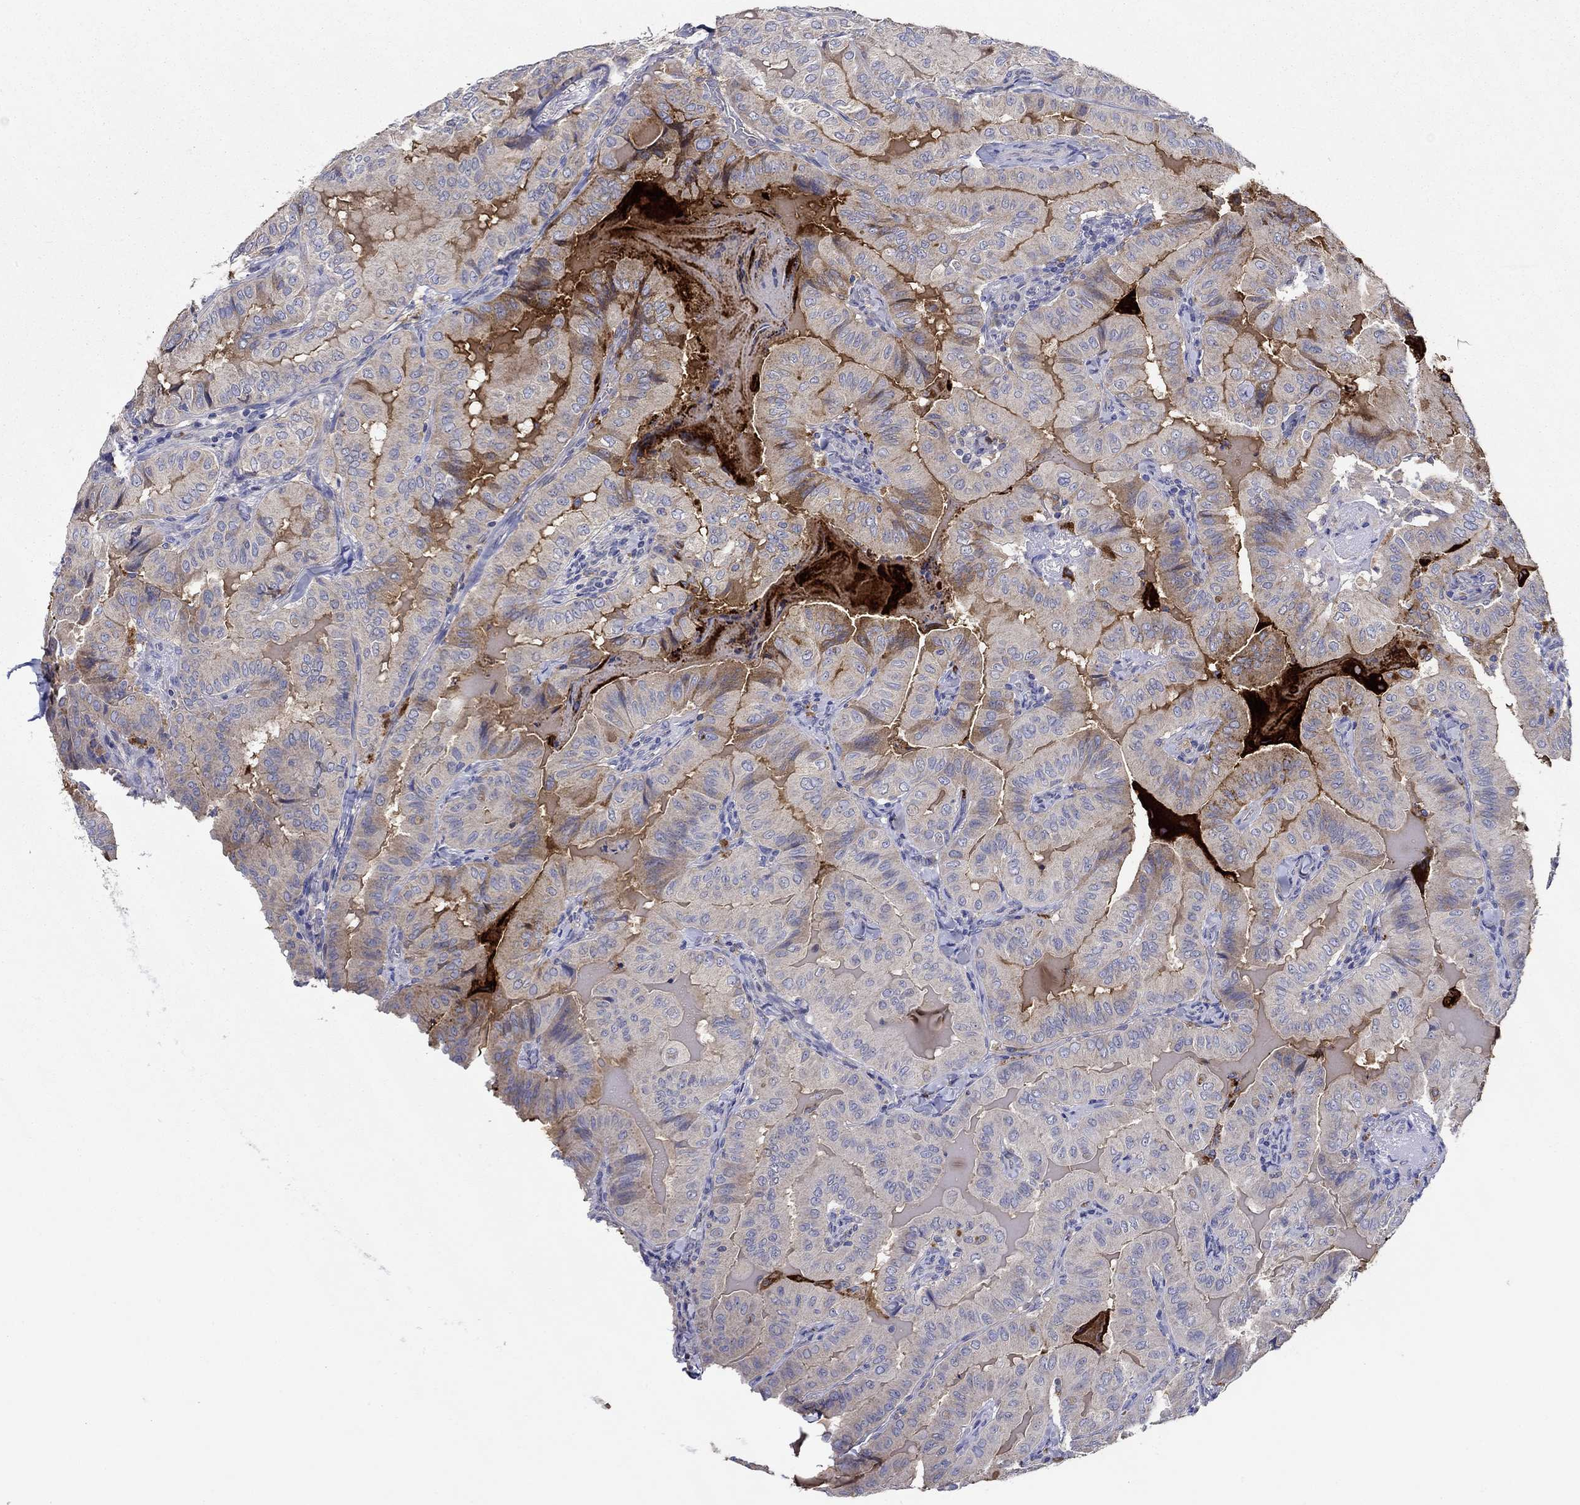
{"staining": {"intensity": "moderate", "quantity": "<25%", "location": "cytoplasmic/membranous"}, "tissue": "thyroid cancer", "cell_type": "Tumor cells", "image_type": "cancer", "snomed": [{"axis": "morphology", "description": "Papillary adenocarcinoma, NOS"}, {"axis": "topography", "description": "Thyroid gland"}], "caption": "Thyroid cancer stained with immunohistochemistry (IHC) demonstrates moderate cytoplasmic/membranous expression in approximately <25% of tumor cells.", "gene": "CHIT1", "patient": {"sex": "female", "age": 68}}